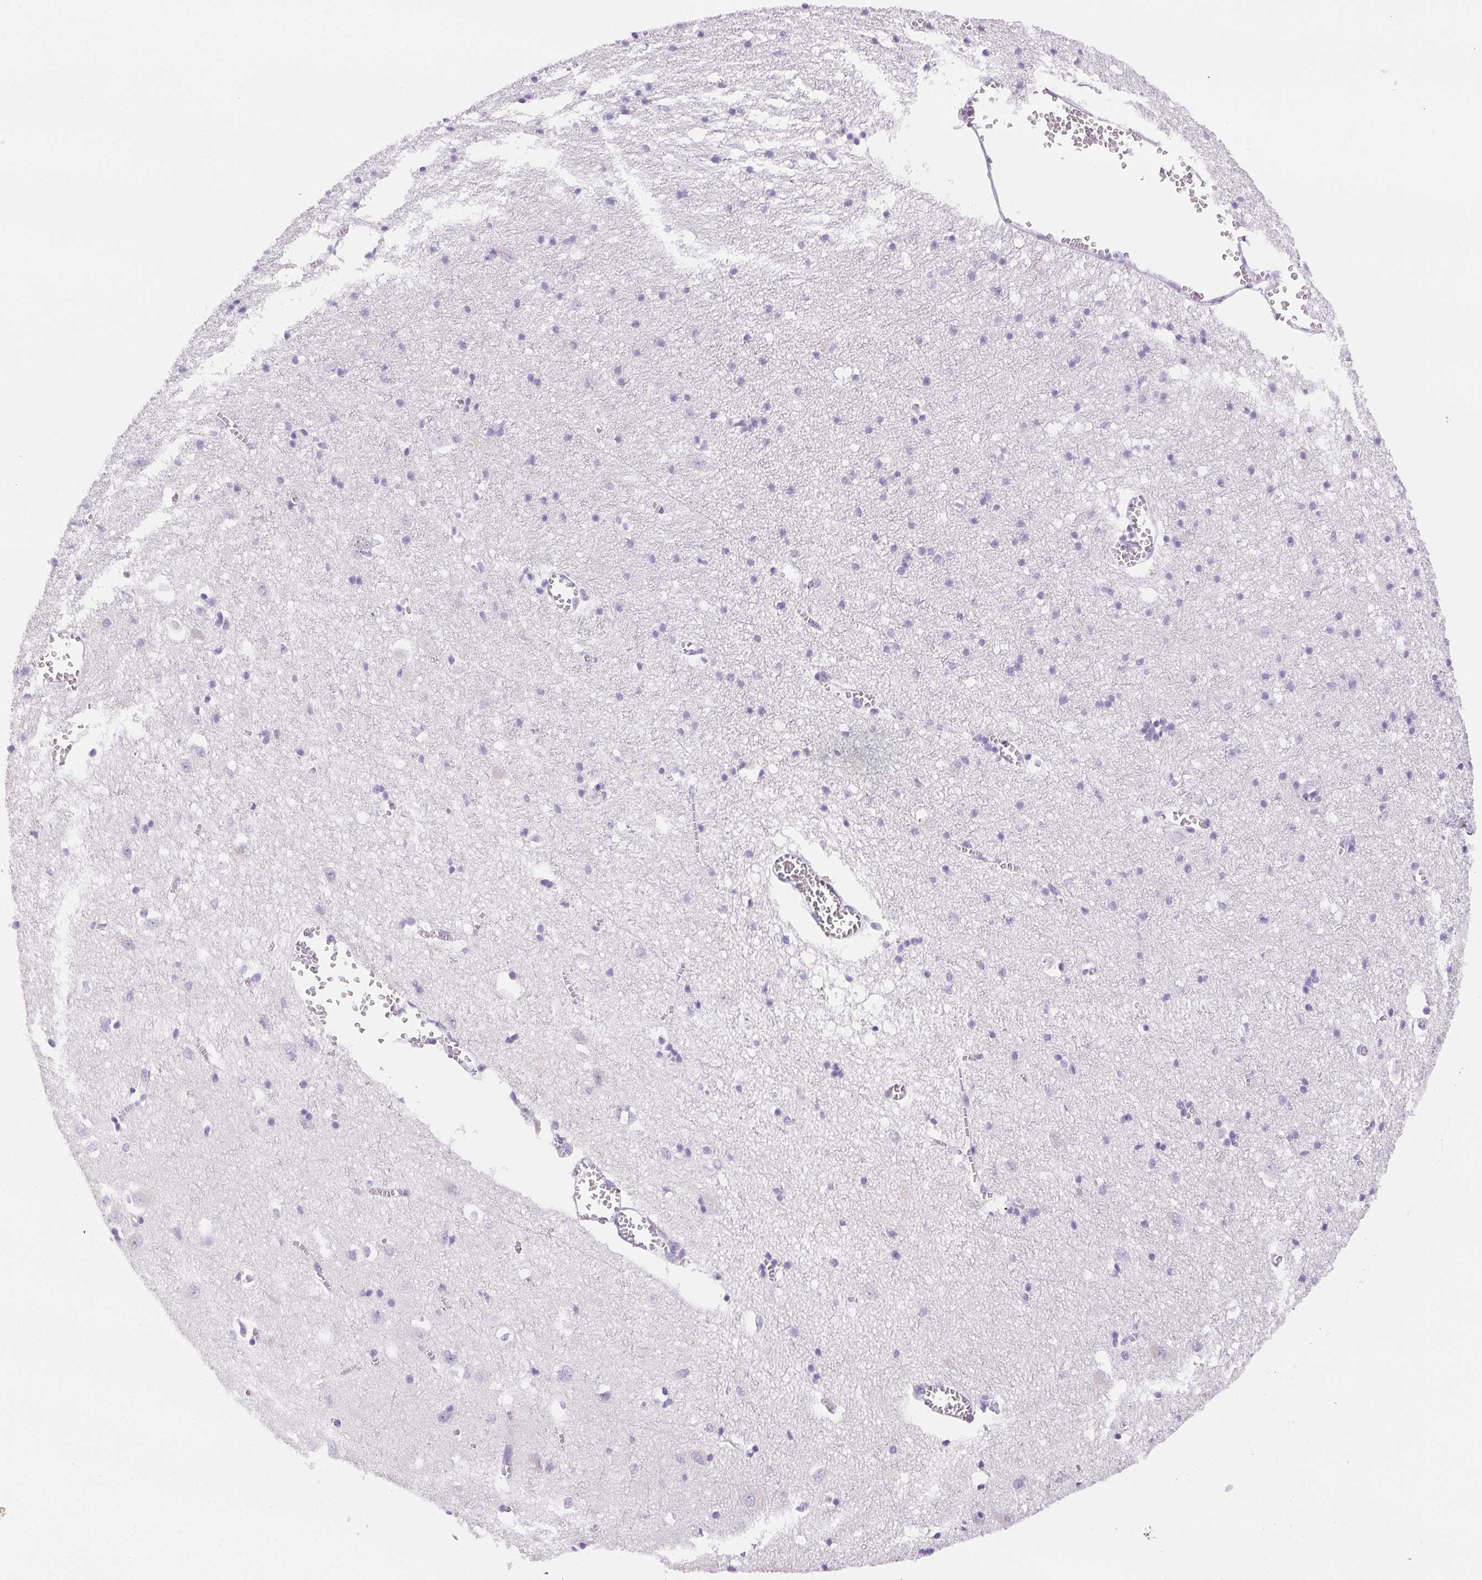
{"staining": {"intensity": "negative", "quantity": "none", "location": "none"}, "tissue": "cerebral cortex", "cell_type": "Endothelial cells", "image_type": "normal", "snomed": [{"axis": "morphology", "description": "Normal tissue, NOS"}, {"axis": "topography", "description": "Cerebral cortex"}], "caption": "A micrograph of human cerebral cortex is negative for staining in endothelial cells.", "gene": "BEND2", "patient": {"sex": "male", "age": 70}}